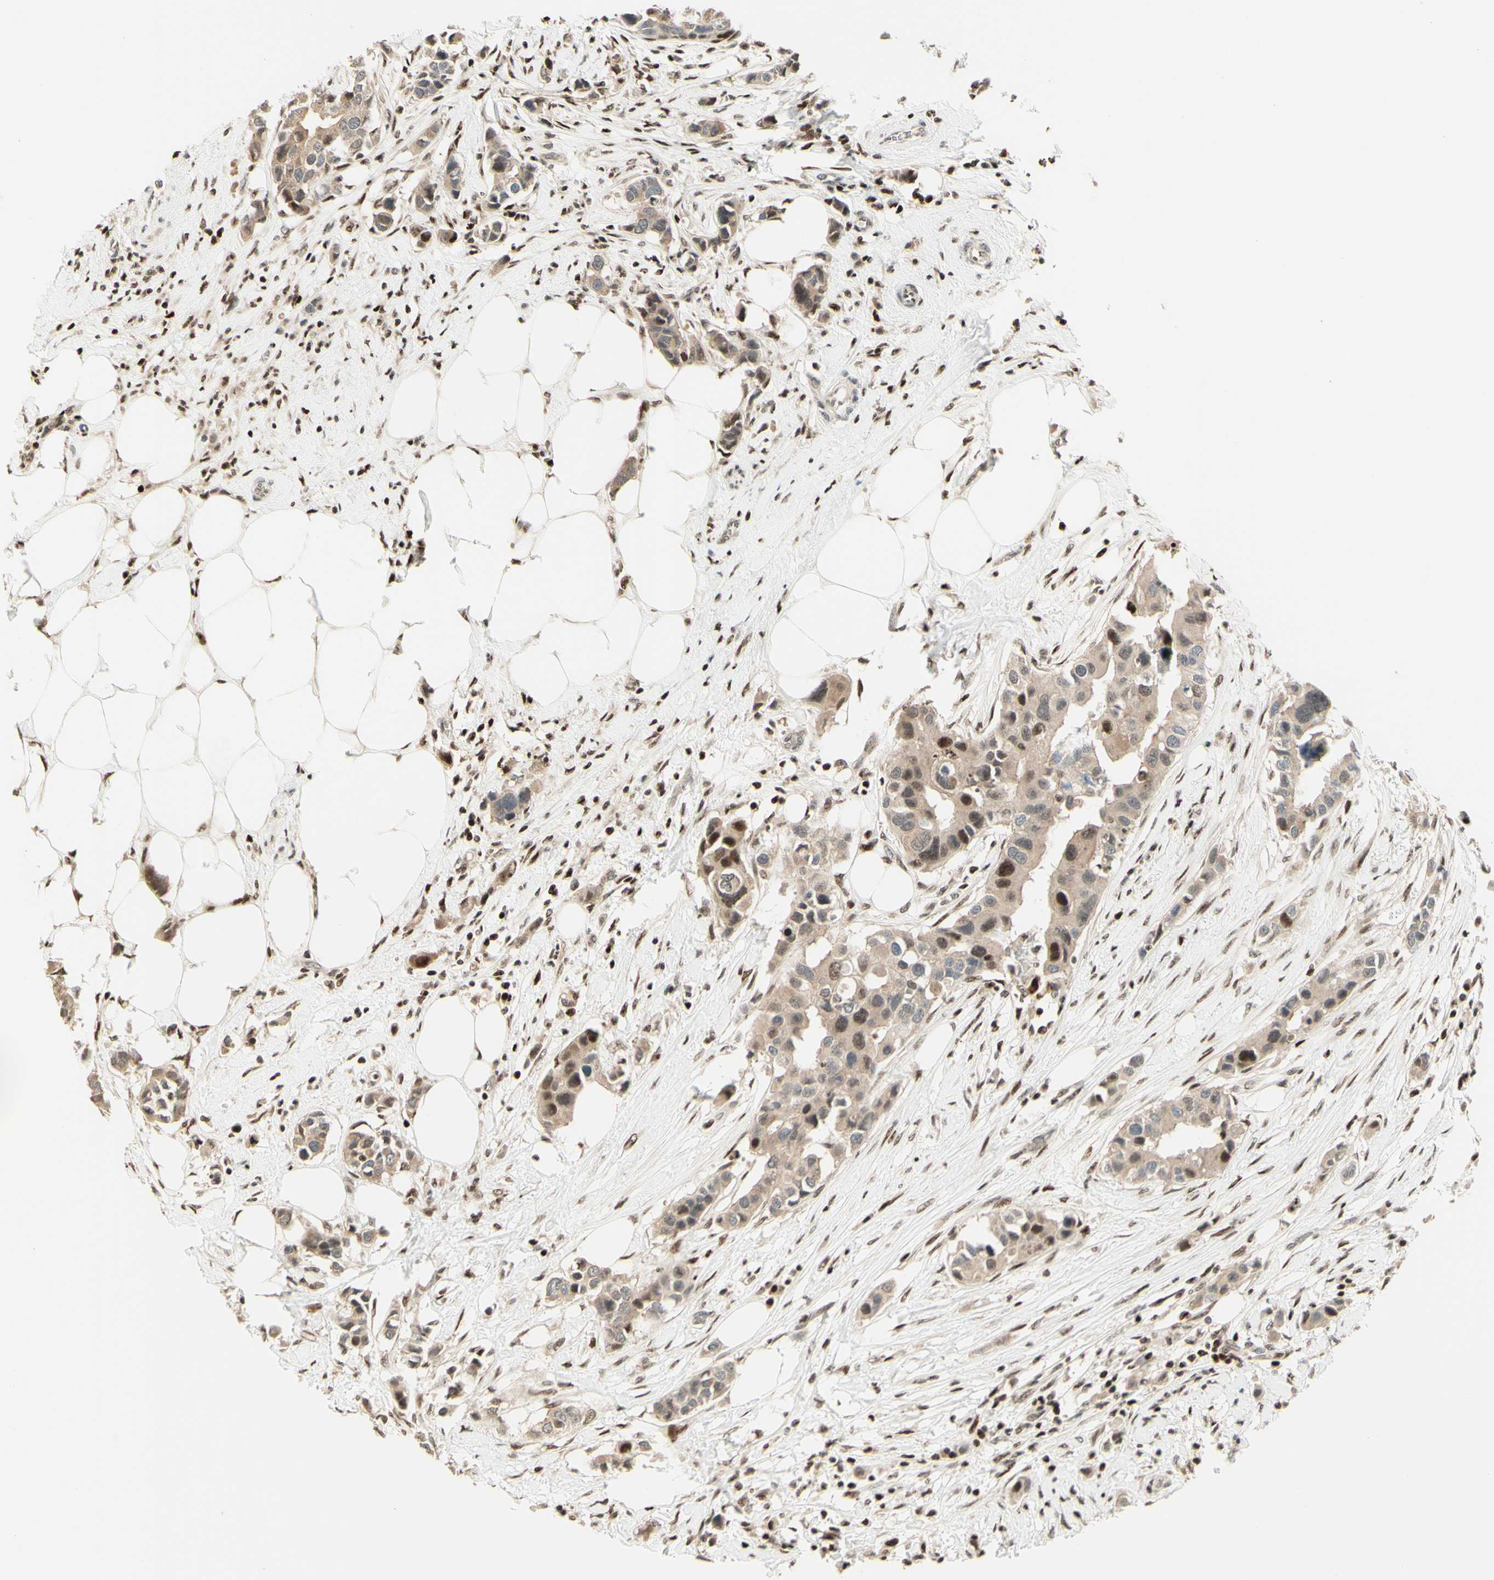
{"staining": {"intensity": "weak", "quantity": ">75%", "location": "cytoplasmic/membranous,nuclear"}, "tissue": "breast cancer", "cell_type": "Tumor cells", "image_type": "cancer", "snomed": [{"axis": "morphology", "description": "Normal tissue, NOS"}, {"axis": "morphology", "description": "Duct carcinoma"}, {"axis": "topography", "description": "Breast"}], "caption": "Tumor cells display weak cytoplasmic/membranous and nuclear expression in approximately >75% of cells in intraductal carcinoma (breast). Using DAB (brown) and hematoxylin (blue) stains, captured at high magnification using brightfield microscopy.", "gene": "CDKL5", "patient": {"sex": "female", "age": 50}}